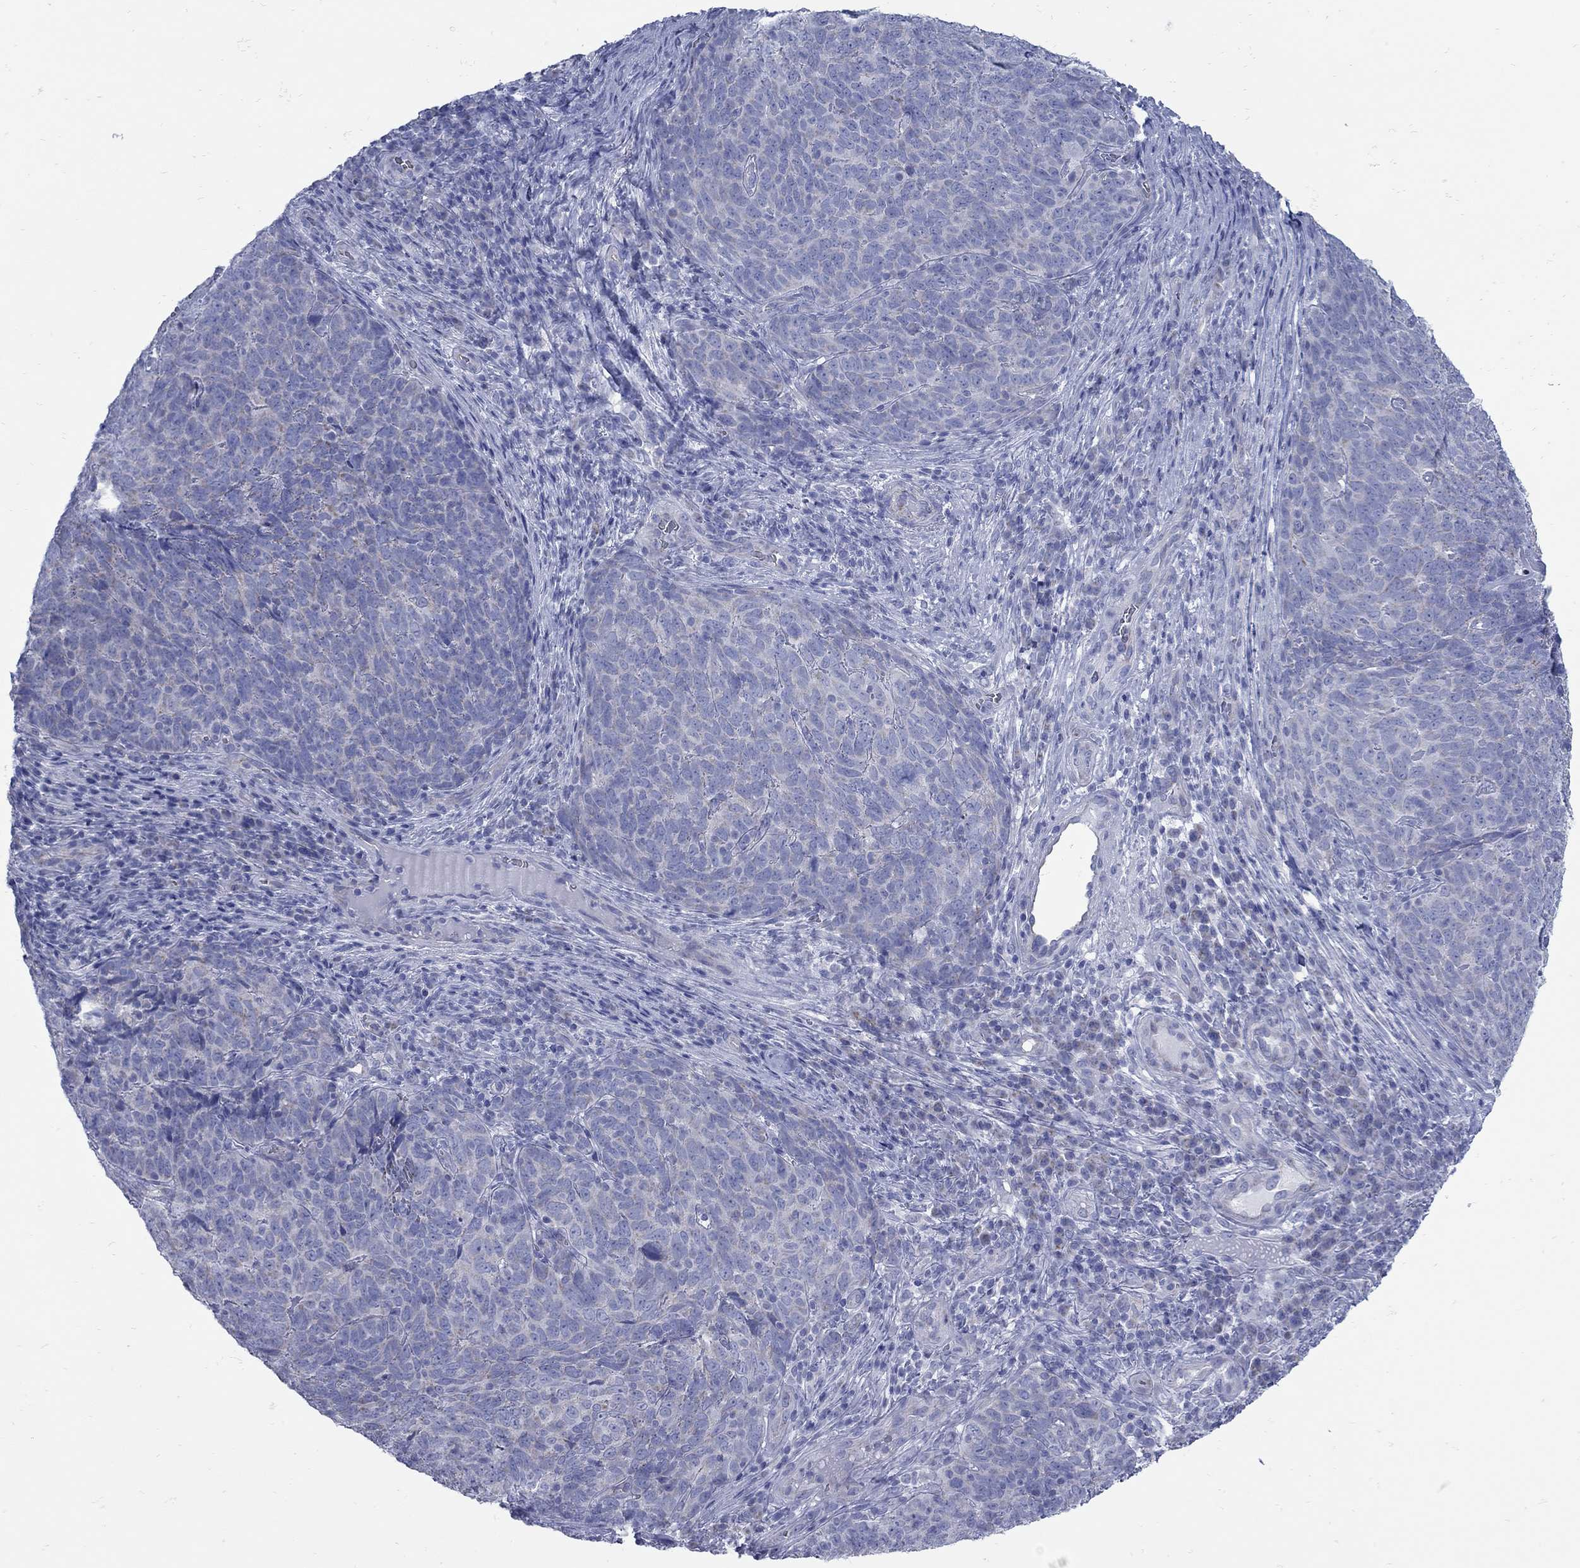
{"staining": {"intensity": "negative", "quantity": "none", "location": "none"}, "tissue": "skin cancer", "cell_type": "Tumor cells", "image_type": "cancer", "snomed": [{"axis": "morphology", "description": "Squamous cell carcinoma, NOS"}, {"axis": "topography", "description": "Skin"}, {"axis": "topography", "description": "Anal"}], "caption": "This is a histopathology image of IHC staining of skin squamous cell carcinoma, which shows no positivity in tumor cells.", "gene": "PDZD3", "patient": {"sex": "female", "age": 51}}